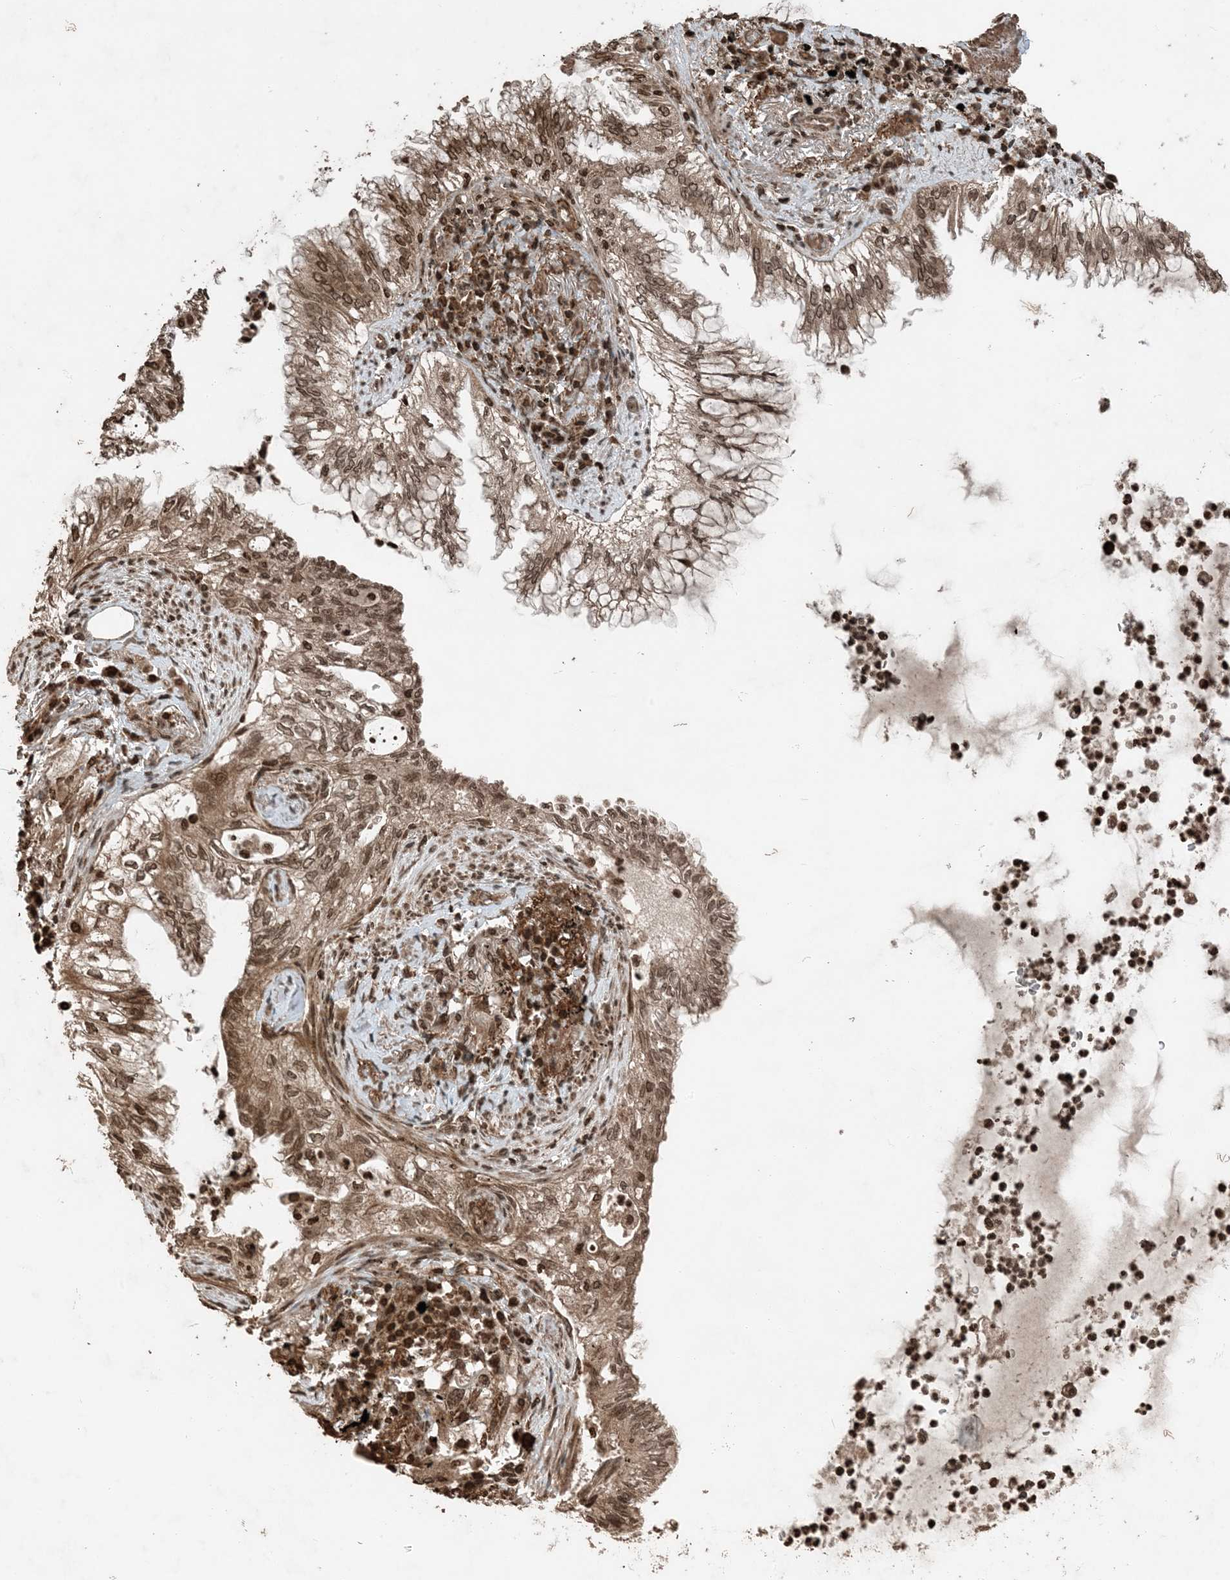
{"staining": {"intensity": "moderate", "quantity": ">75%", "location": "nuclear"}, "tissue": "lung cancer", "cell_type": "Tumor cells", "image_type": "cancer", "snomed": [{"axis": "morphology", "description": "Adenocarcinoma, NOS"}, {"axis": "topography", "description": "Lung"}], "caption": "A medium amount of moderate nuclear staining is present in about >75% of tumor cells in lung cancer (adenocarcinoma) tissue.", "gene": "ZFAND2B", "patient": {"sex": "female", "age": 70}}